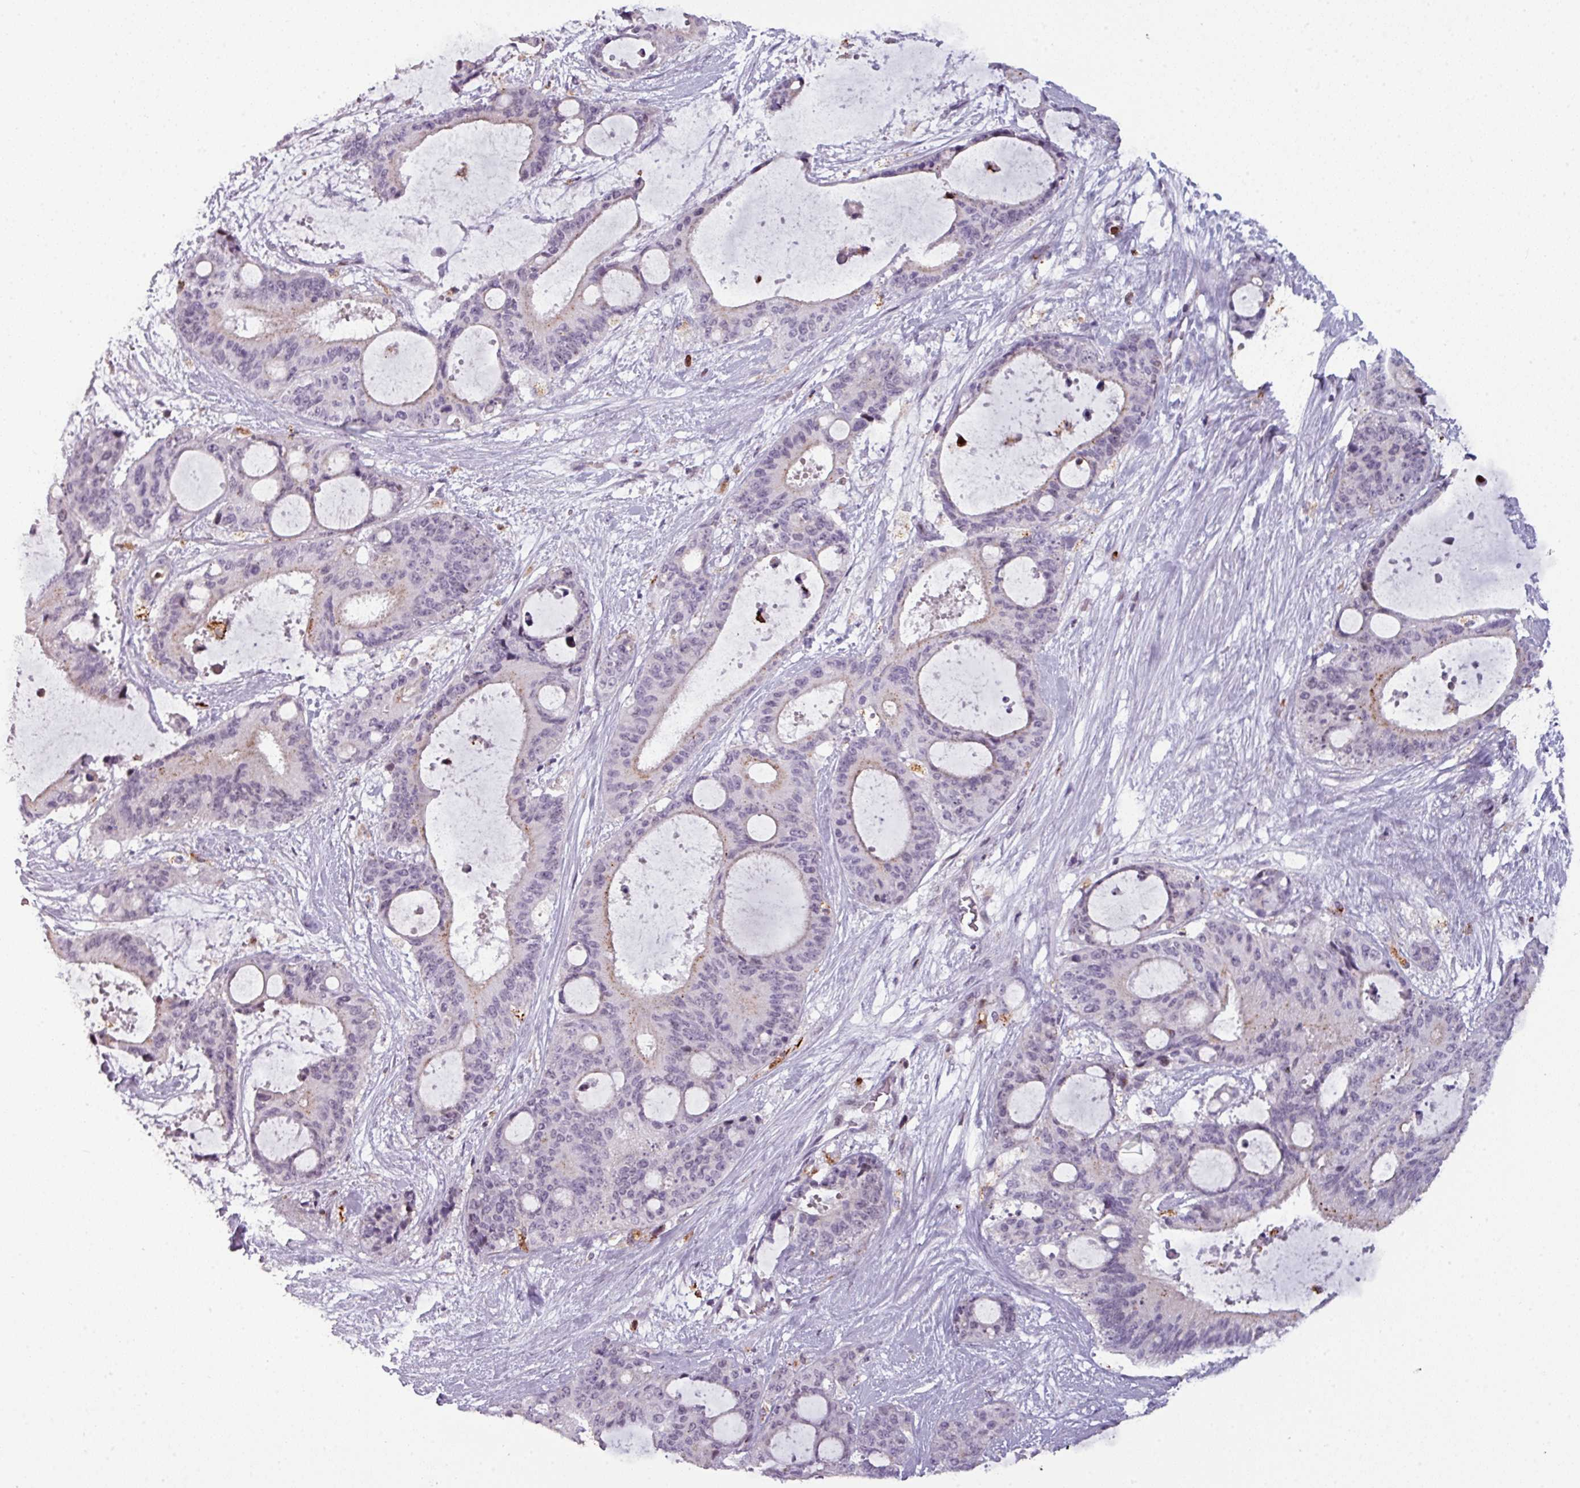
{"staining": {"intensity": "negative", "quantity": "none", "location": "none"}, "tissue": "liver cancer", "cell_type": "Tumor cells", "image_type": "cancer", "snomed": [{"axis": "morphology", "description": "Normal tissue, NOS"}, {"axis": "morphology", "description": "Cholangiocarcinoma"}, {"axis": "topography", "description": "Liver"}, {"axis": "topography", "description": "Peripheral nerve tissue"}], "caption": "Immunohistochemistry (IHC) of human cholangiocarcinoma (liver) reveals no expression in tumor cells.", "gene": "TMEFF1", "patient": {"sex": "female", "age": 73}}